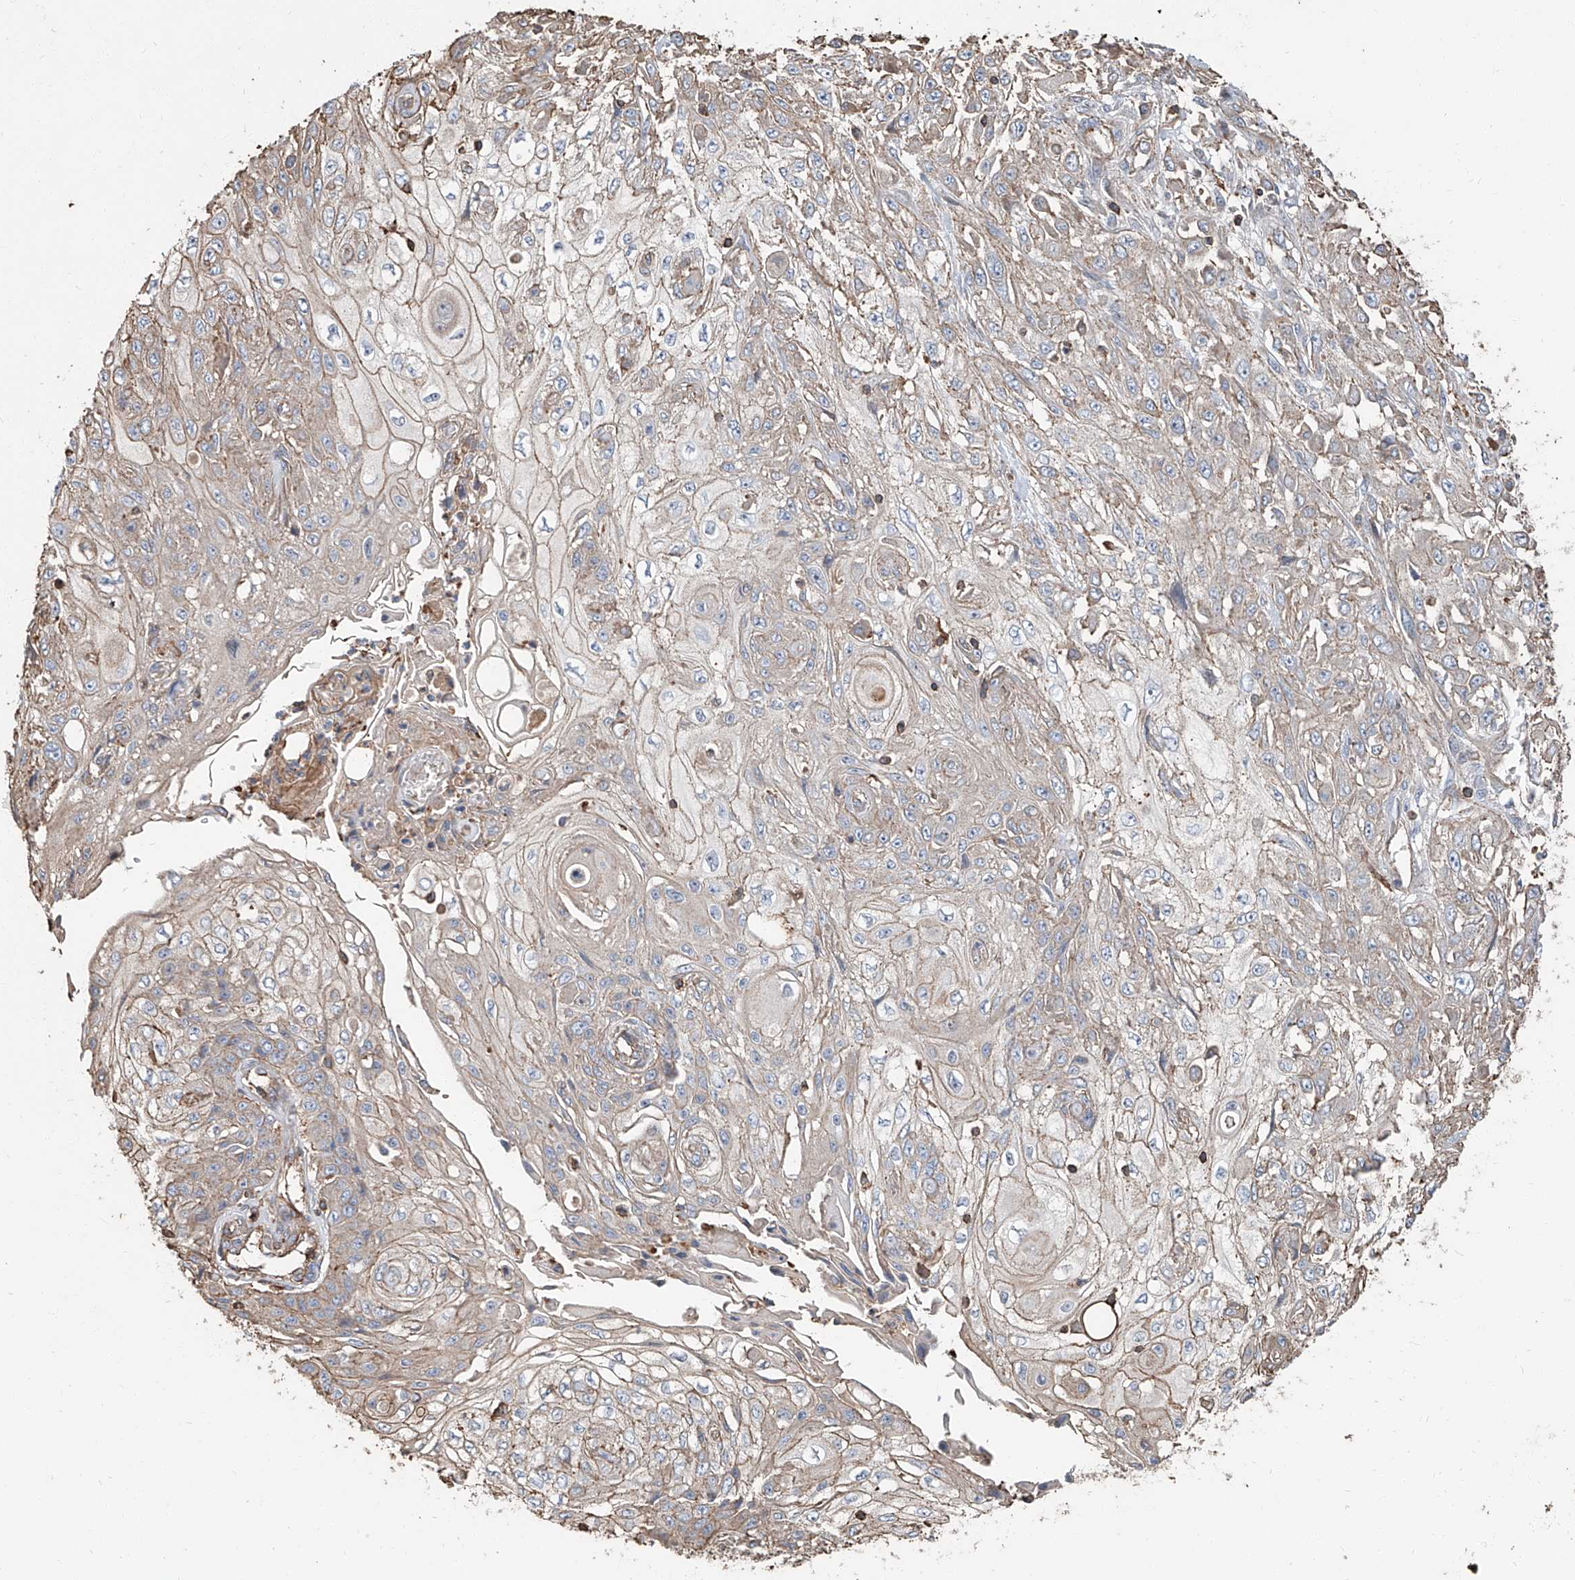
{"staining": {"intensity": "weak", "quantity": "<25%", "location": "cytoplasmic/membranous"}, "tissue": "skin cancer", "cell_type": "Tumor cells", "image_type": "cancer", "snomed": [{"axis": "morphology", "description": "Squamous cell carcinoma, NOS"}, {"axis": "morphology", "description": "Squamous cell carcinoma, metastatic, NOS"}, {"axis": "topography", "description": "Skin"}, {"axis": "topography", "description": "Lymph node"}], "caption": "Human squamous cell carcinoma (skin) stained for a protein using immunohistochemistry shows no staining in tumor cells.", "gene": "PIEZO2", "patient": {"sex": "male", "age": 75}}